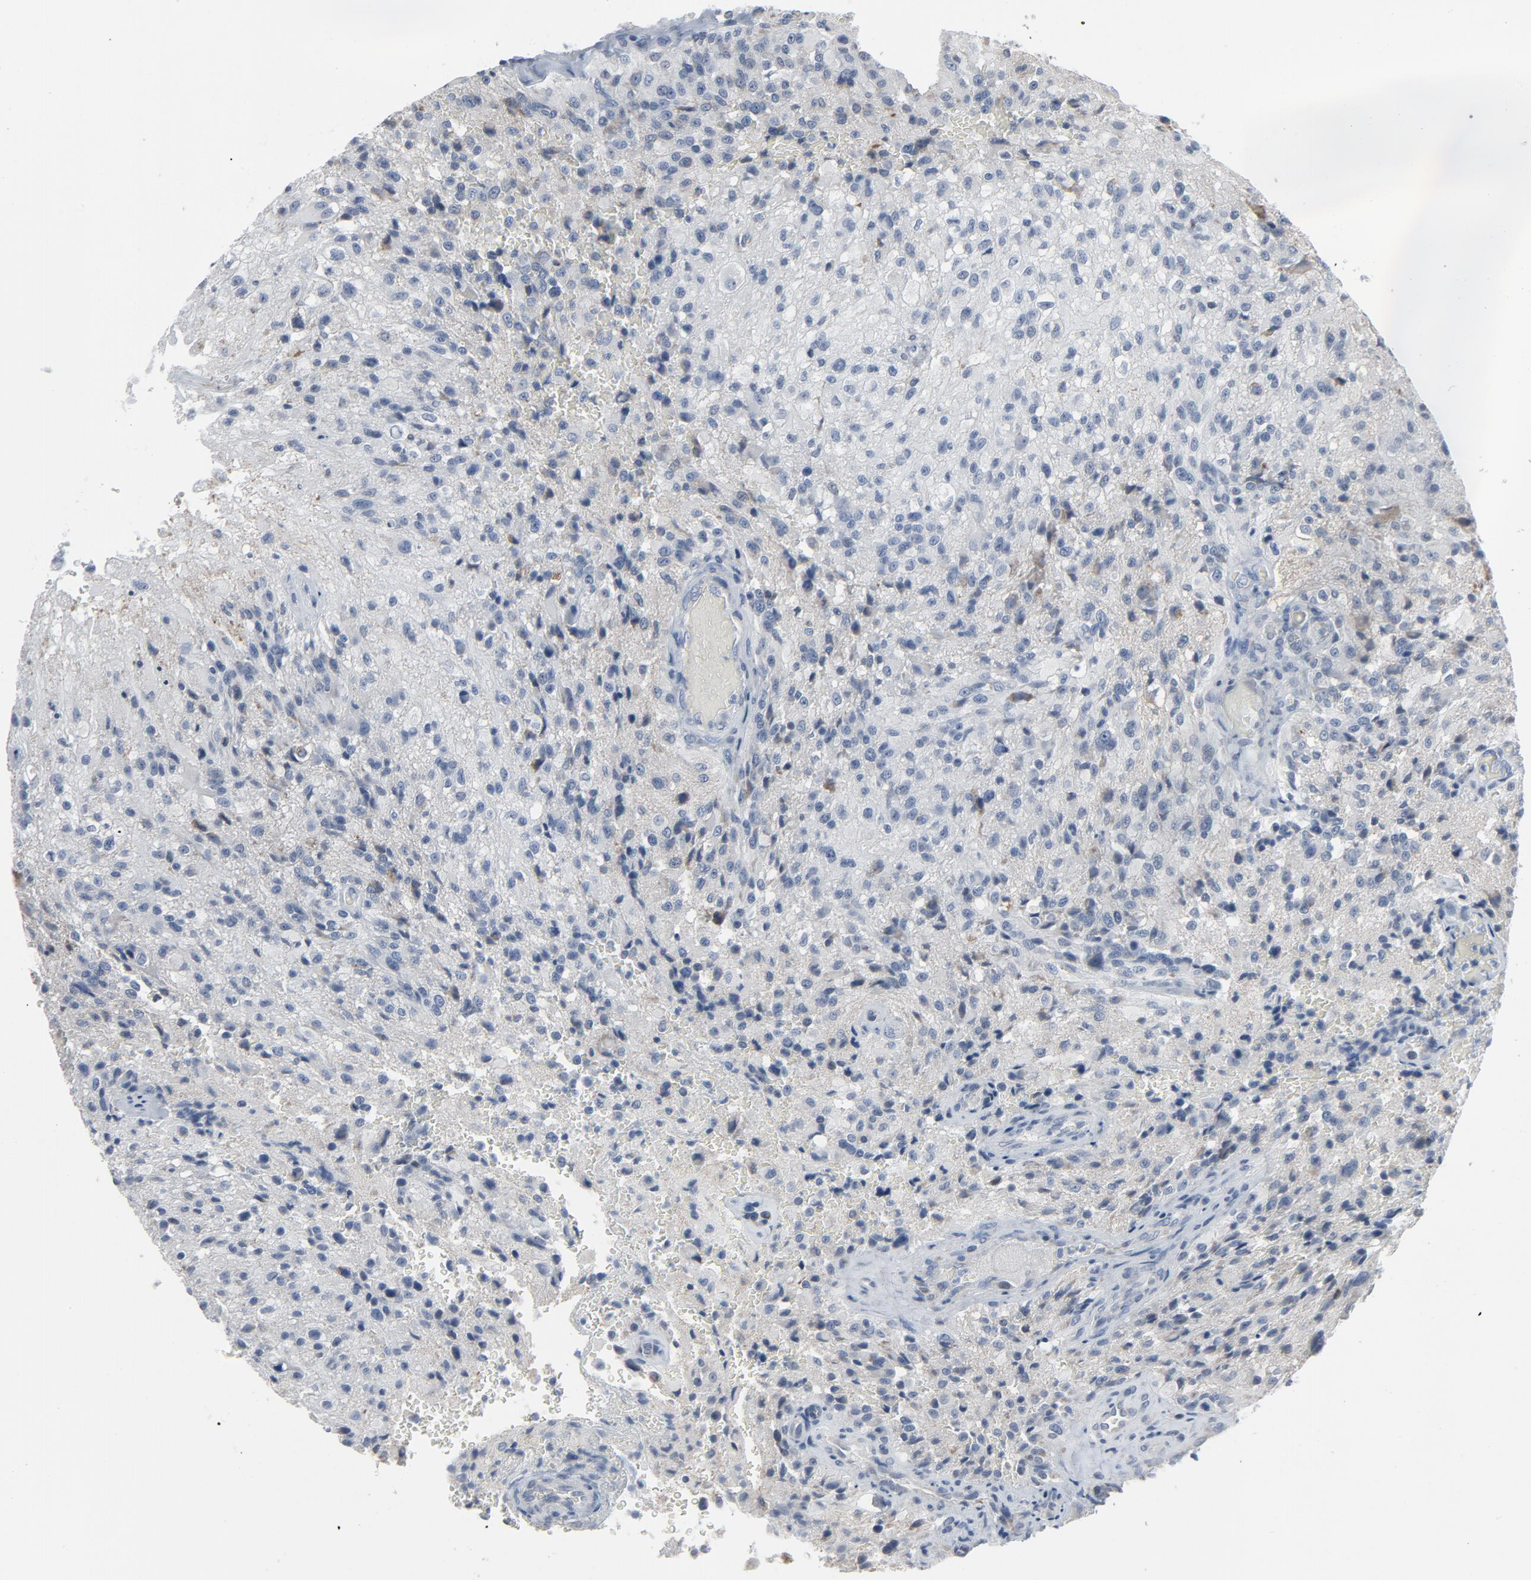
{"staining": {"intensity": "negative", "quantity": "none", "location": "none"}, "tissue": "glioma", "cell_type": "Tumor cells", "image_type": "cancer", "snomed": [{"axis": "morphology", "description": "Normal tissue, NOS"}, {"axis": "morphology", "description": "Glioma, malignant, High grade"}, {"axis": "topography", "description": "Cerebral cortex"}], "caption": "High power microscopy micrograph of an IHC image of glioma, revealing no significant expression in tumor cells.", "gene": "GPX2", "patient": {"sex": "male", "age": 56}}